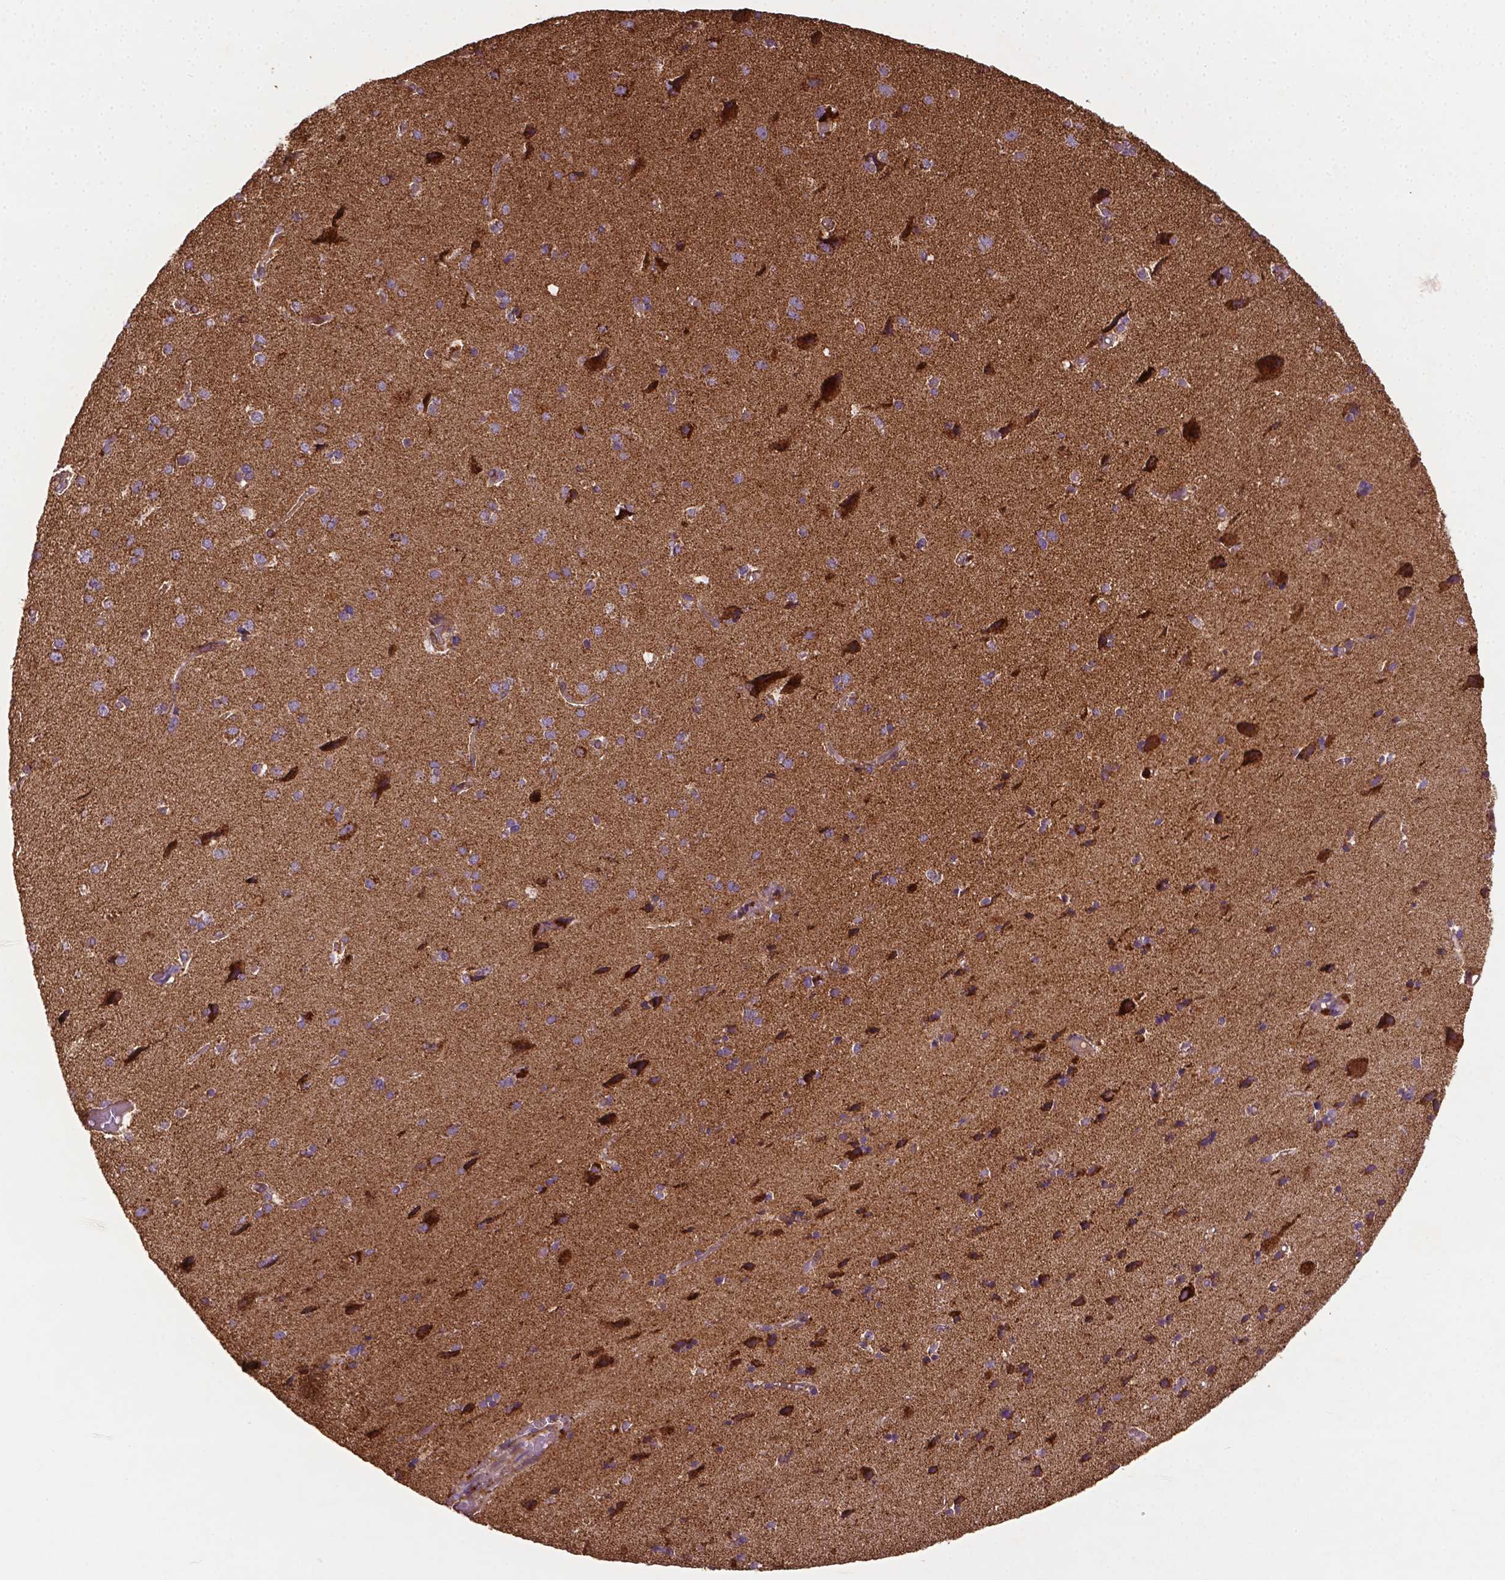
{"staining": {"intensity": "weak", "quantity": "<25%", "location": "cytoplasmic/membranous"}, "tissue": "cerebral cortex", "cell_type": "Endothelial cells", "image_type": "normal", "snomed": [{"axis": "morphology", "description": "Normal tissue, NOS"}, {"axis": "morphology", "description": "Glioma, malignant, High grade"}, {"axis": "topography", "description": "Cerebral cortex"}], "caption": "High magnification brightfield microscopy of normal cerebral cortex stained with DAB (brown) and counterstained with hematoxylin (blue): endothelial cells show no significant positivity.", "gene": "LRR1", "patient": {"sex": "male", "age": 71}}